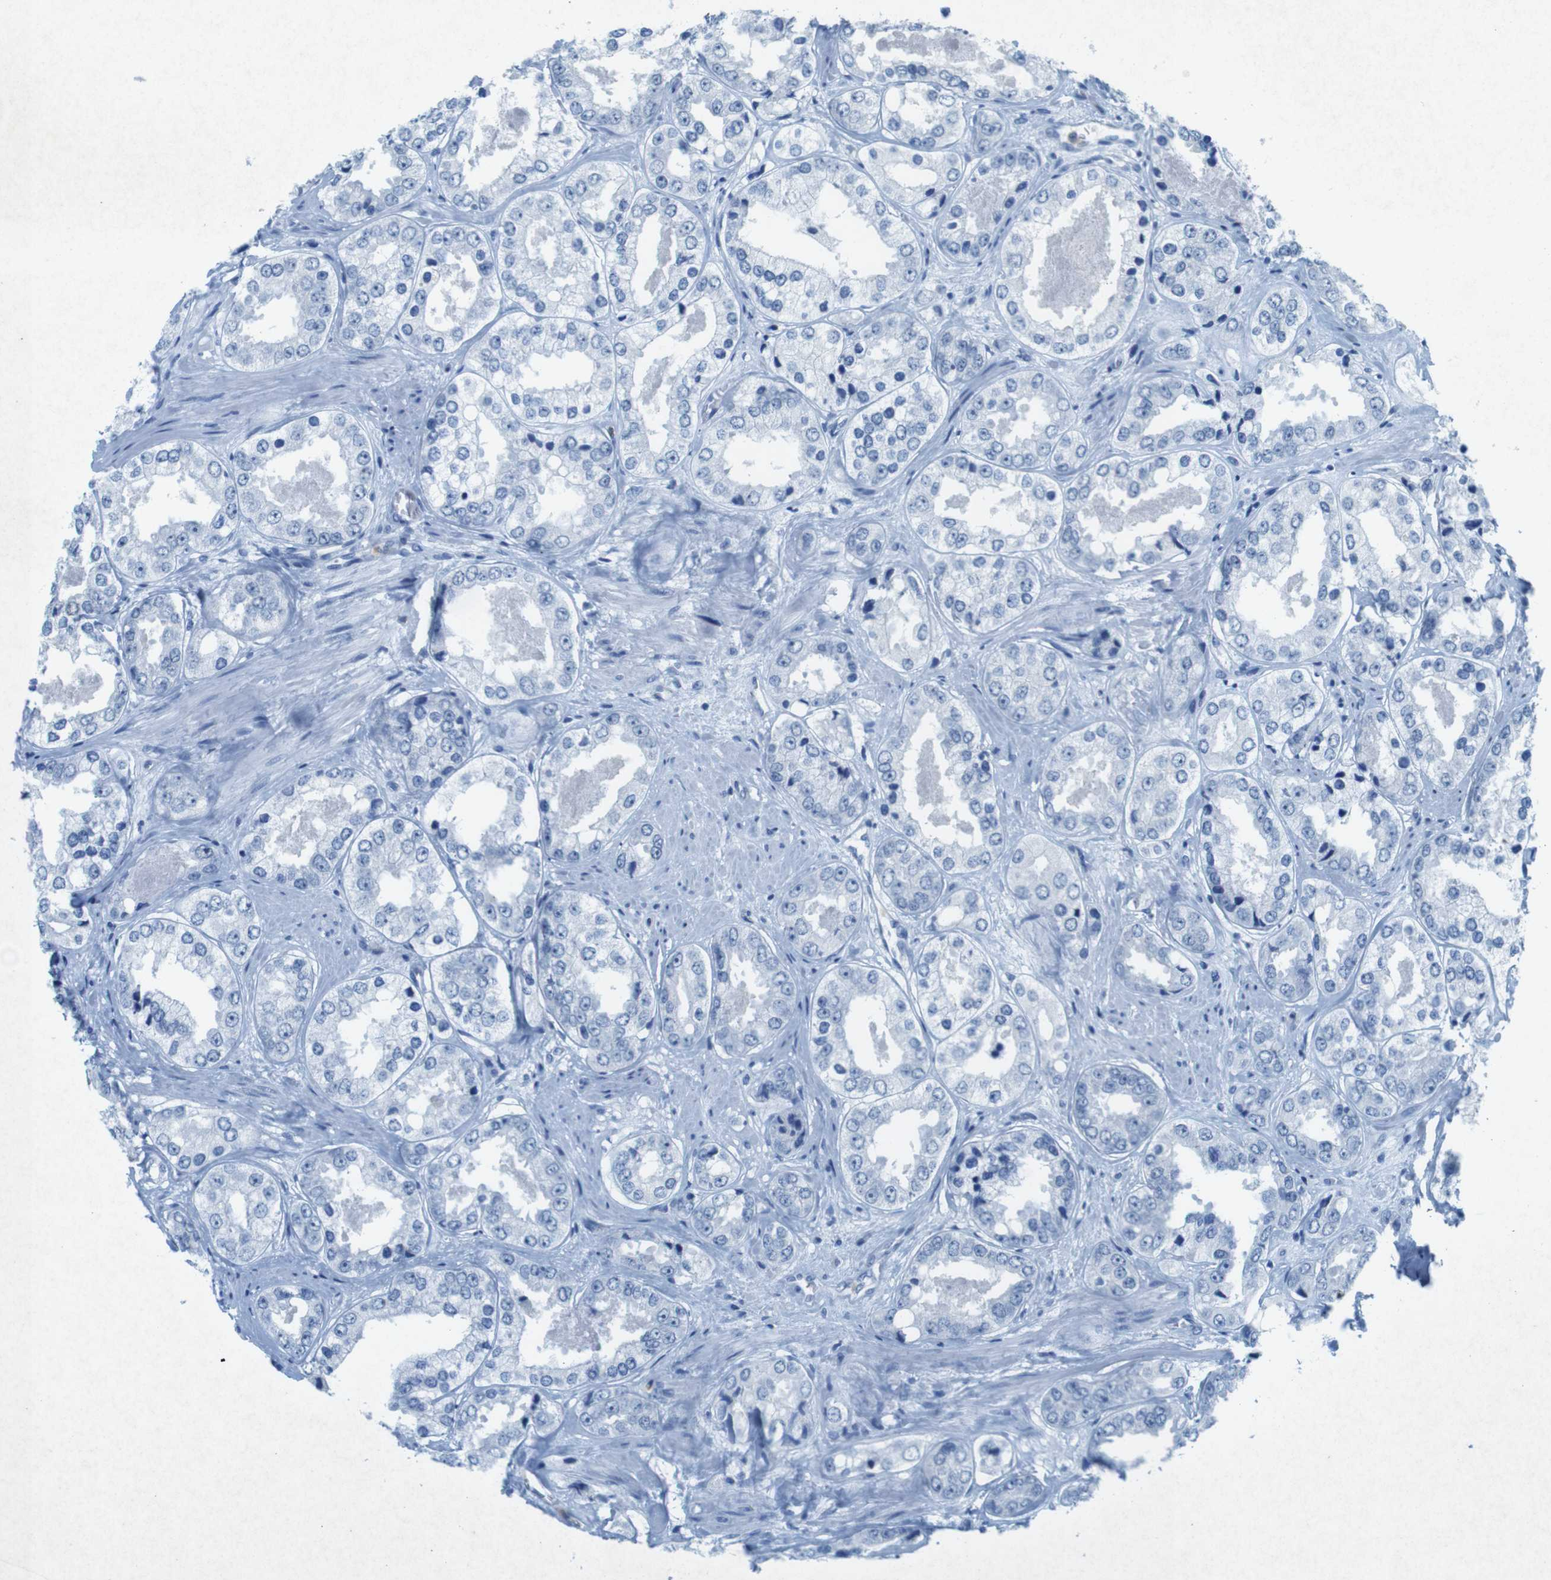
{"staining": {"intensity": "negative", "quantity": "none", "location": "none"}, "tissue": "prostate cancer", "cell_type": "Tumor cells", "image_type": "cancer", "snomed": [{"axis": "morphology", "description": "Adenocarcinoma, High grade"}, {"axis": "topography", "description": "Prostate"}], "caption": "High magnification brightfield microscopy of prostate adenocarcinoma (high-grade) stained with DAB (3,3'-diaminobenzidine) (brown) and counterstained with hematoxylin (blue): tumor cells show no significant staining. (Stains: DAB (3,3'-diaminobenzidine) IHC with hematoxylin counter stain, Microscopy: brightfield microscopy at high magnification).", "gene": "CTAG1B", "patient": {"sex": "male", "age": 61}}